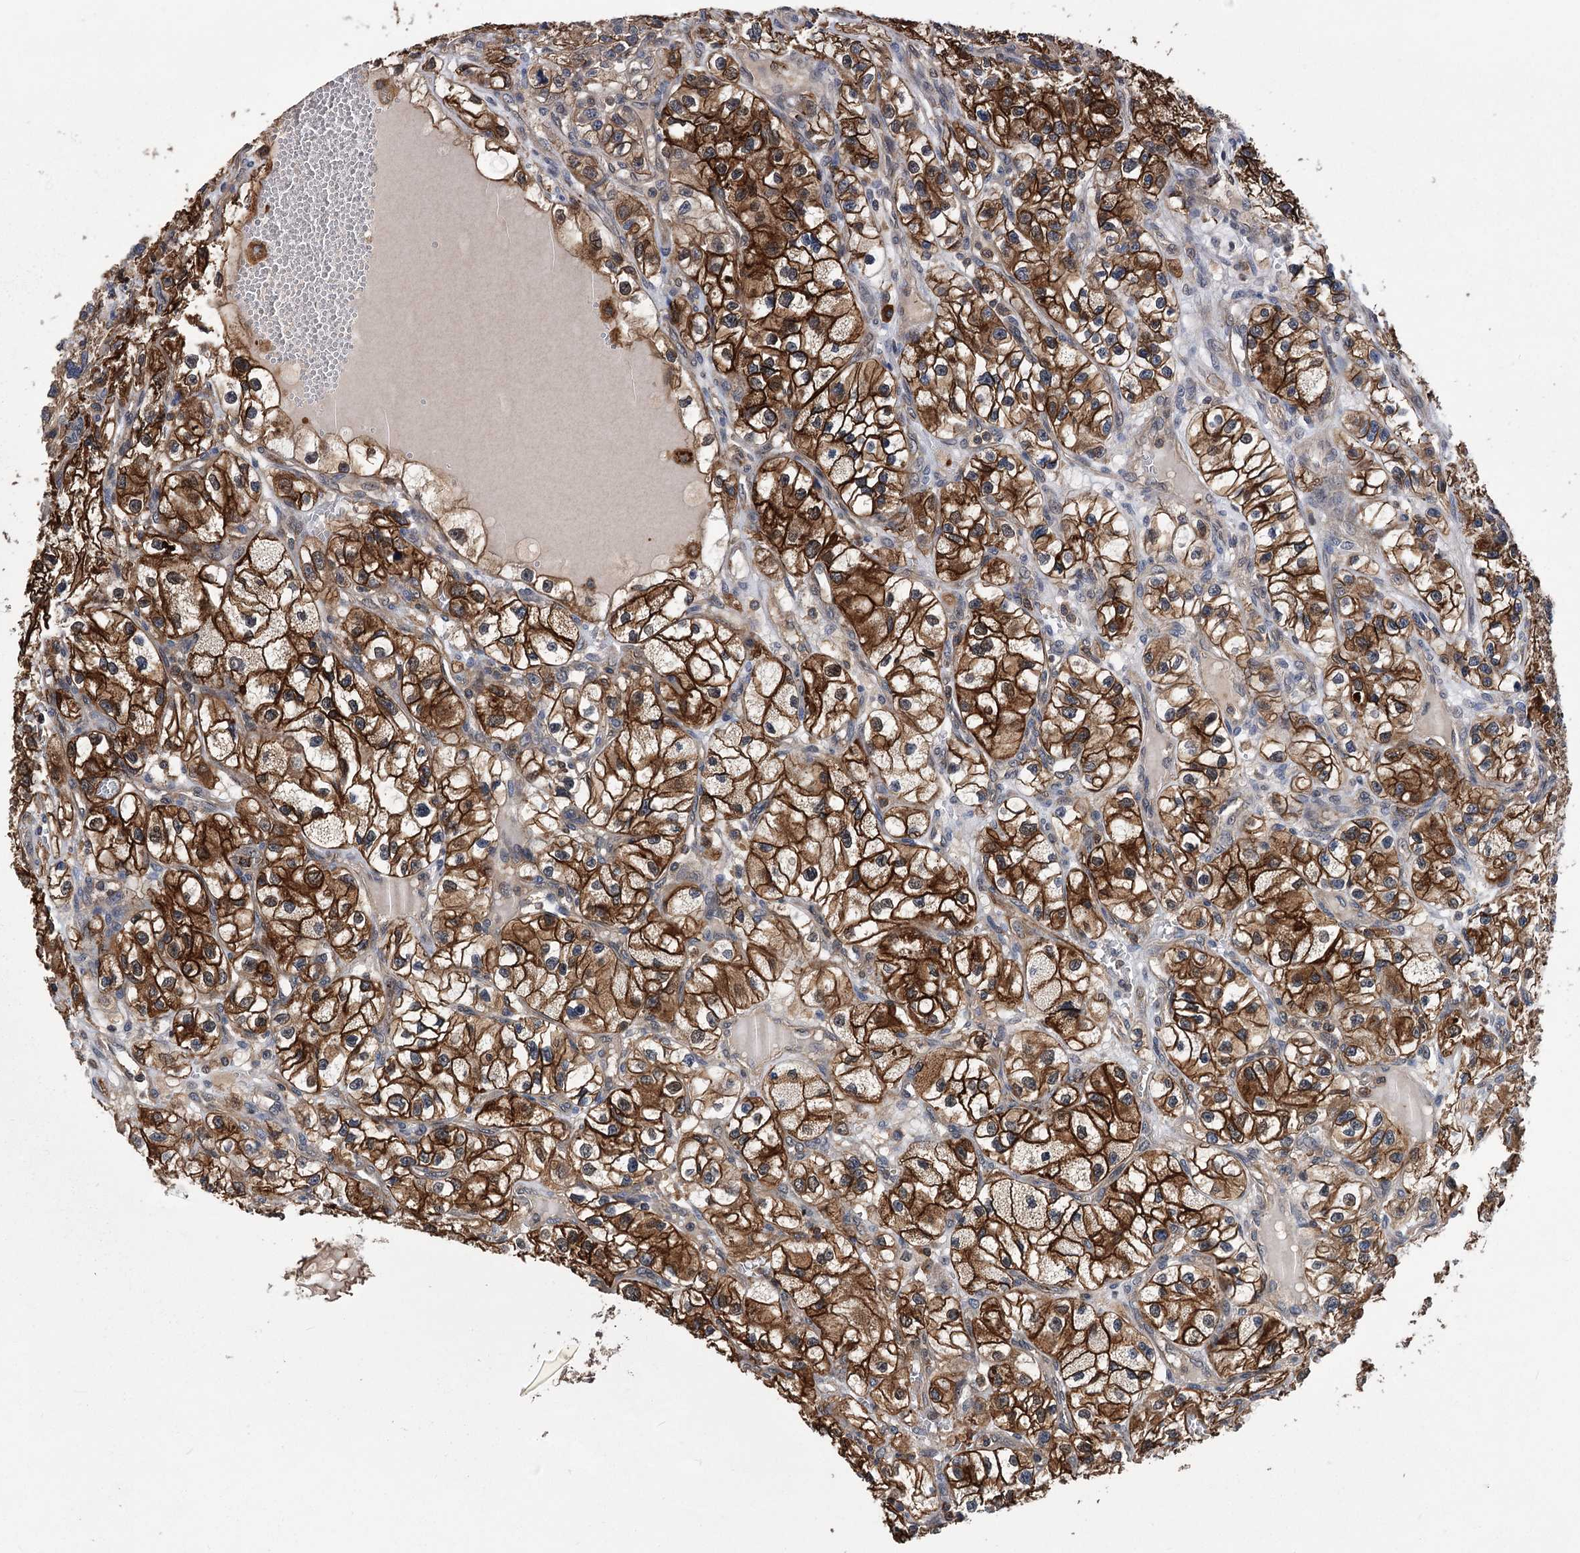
{"staining": {"intensity": "strong", "quantity": "25%-75%", "location": "cytoplasmic/membranous"}, "tissue": "renal cancer", "cell_type": "Tumor cells", "image_type": "cancer", "snomed": [{"axis": "morphology", "description": "Adenocarcinoma, NOS"}, {"axis": "topography", "description": "Kidney"}], "caption": "Immunohistochemistry (DAB) staining of renal cancer shows strong cytoplasmic/membranous protein expression in approximately 25%-75% of tumor cells.", "gene": "DPP3", "patient": {"sex": "female", "age": 57}}